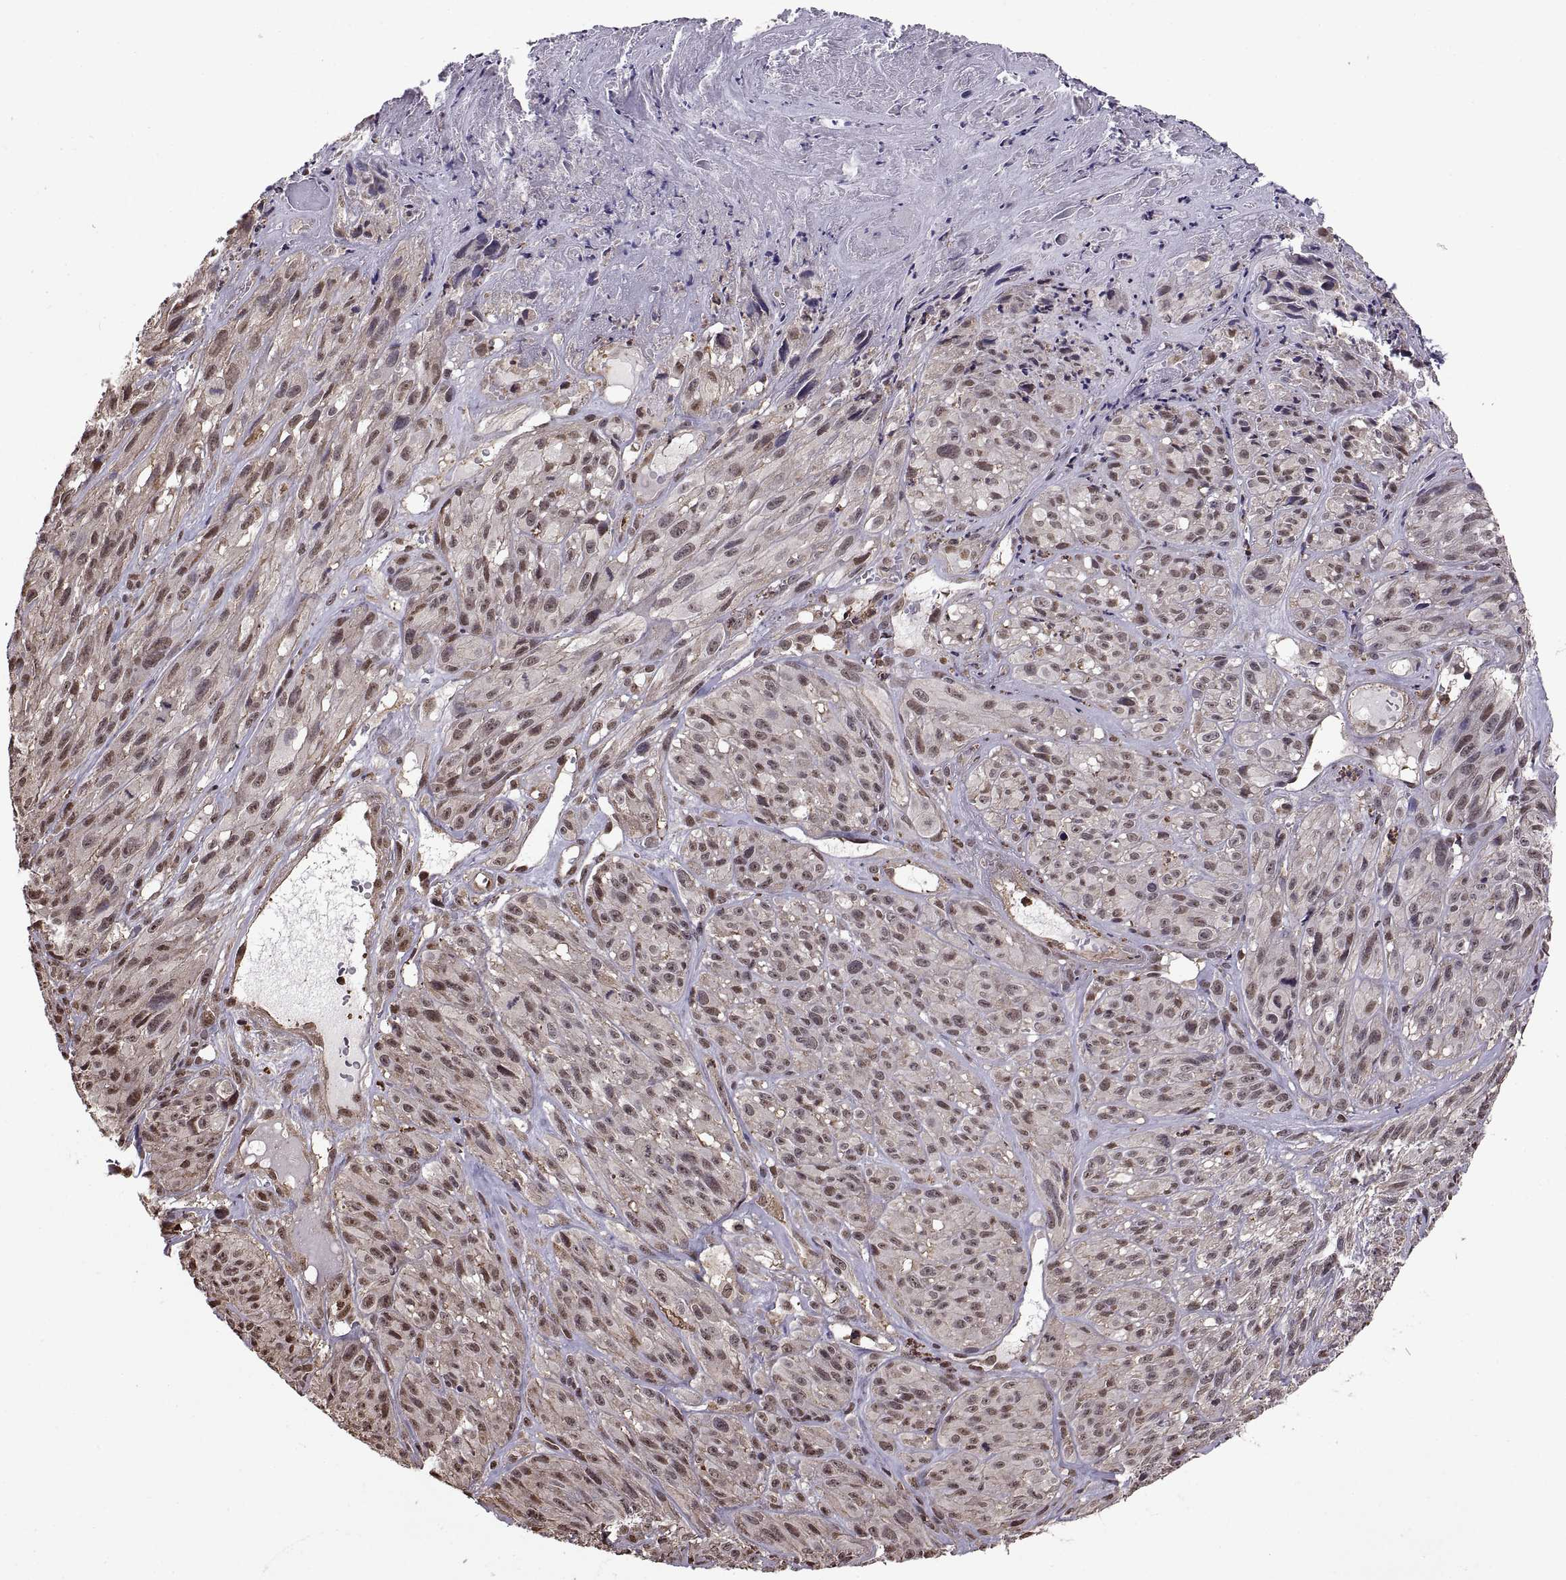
{"staining": {"intensity": "moderate", "quantity": "<25%", "location": "nuclear"}, "tissue": "melanoma", "cell_type": "Tumor cells", "image_type": "cancer", "snomed": [{"axis": "morphology", "description": "Malignant melanoma, NOS"}, {"axis": "topography", "description": "Skin"}], "caption": "Melanoma was stained to show a protein in brown. There is low levels of moderate nuclear expression in approximately <25% of tumor cells.", "gene": "ARRB1", "patient": {"sex": "male", "age": 51}}